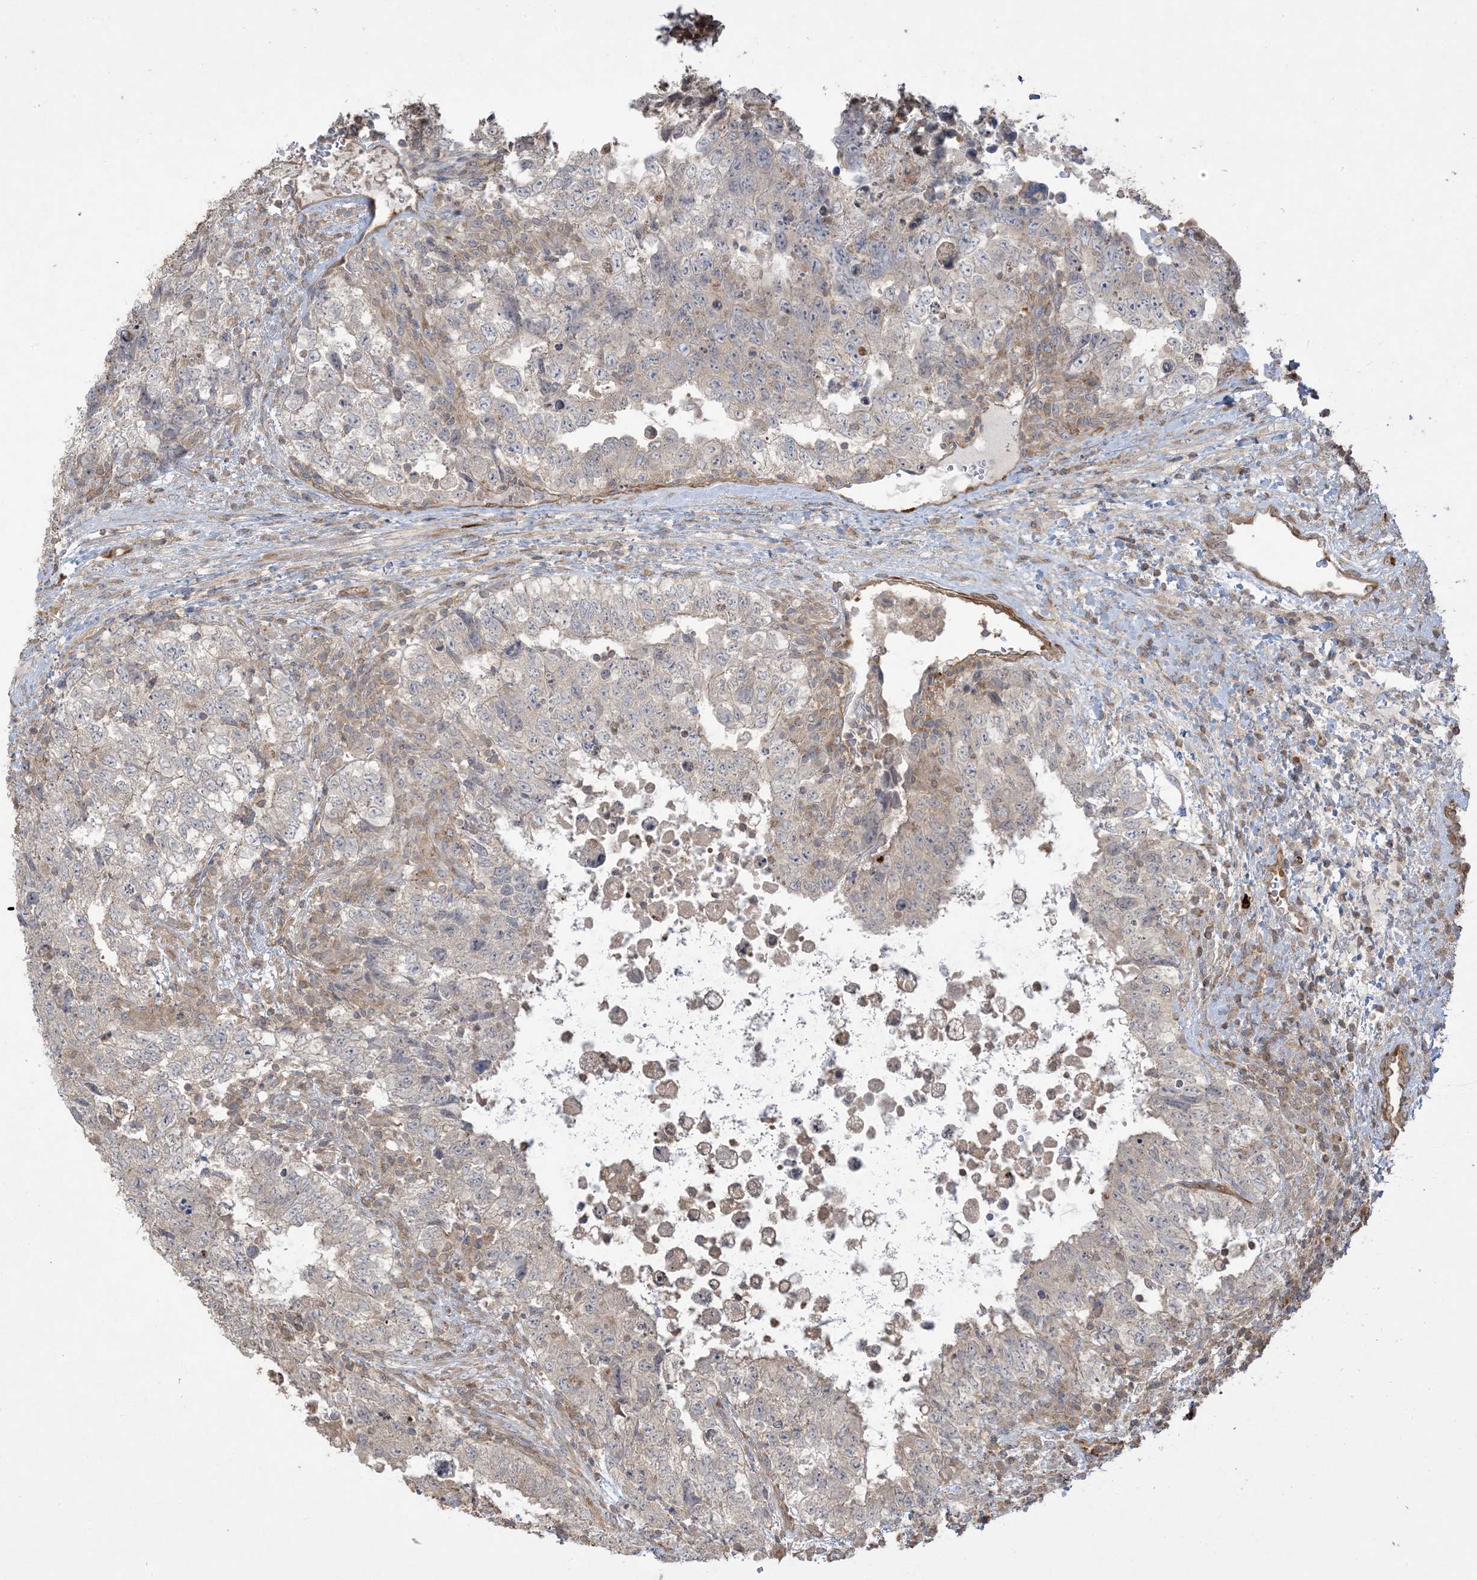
{"staining": {"intensity": "negative", "quantity": "none", "location": "none"}, "tissue": "testis cancer", "cell_type": "Tumor cells", "image_type": "cancer", "snomed": [{"axis": "morphology", "description": "Carcinoma, Embryonal, NOS"}, {"axis": "topography", "description": "Testis"}], "caption": "IHC photomicrograph of human embryonal carcinoma (testis) stained for a protein (brown), which displays no expression in tumor cells.", "gene": "KLHL18", "patient": {"sex": "male", "age": 37}}